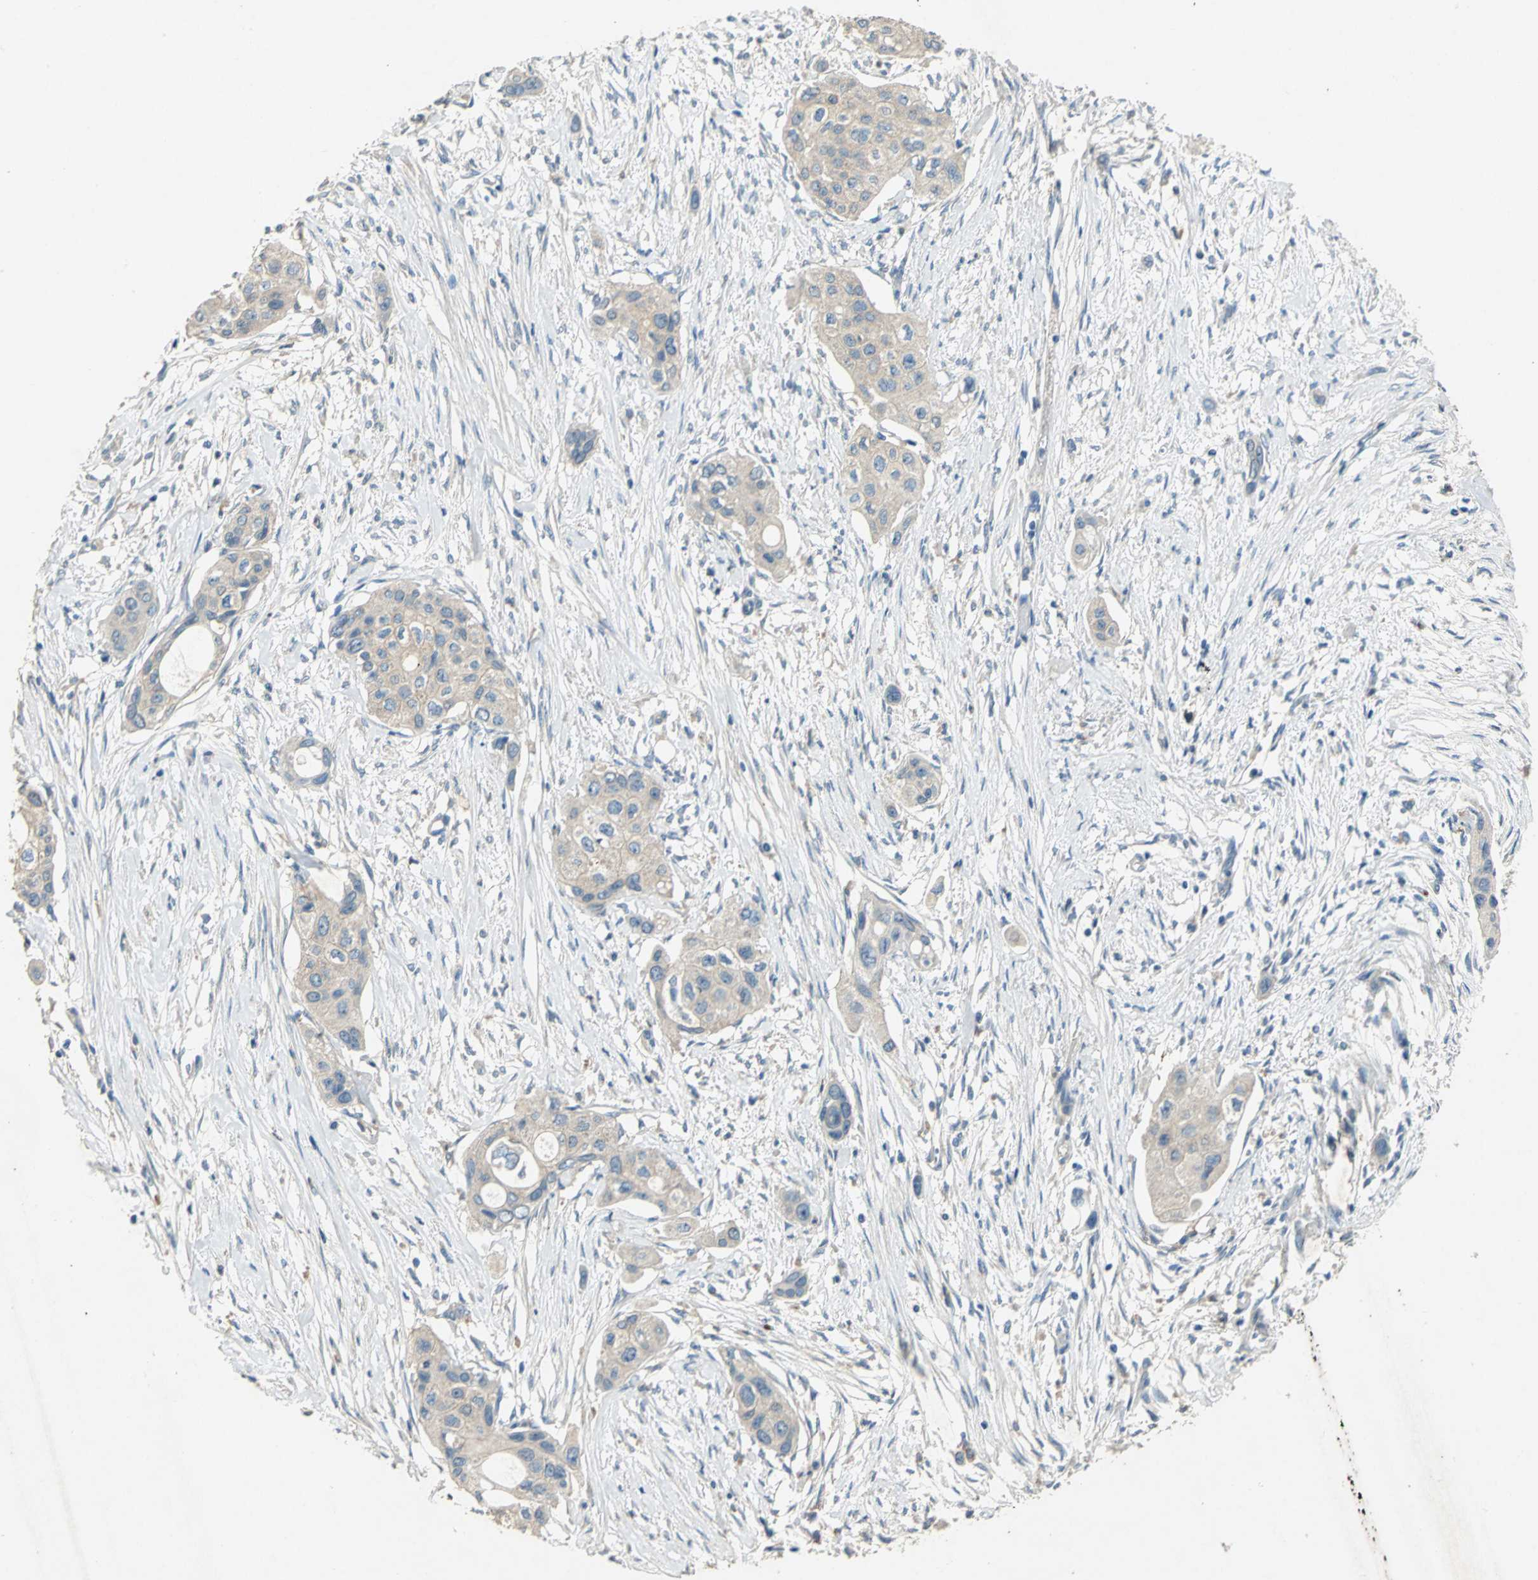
{"staining": {"intensity": "weak", "quantity": ">75%", "location": "cytoplasmic/membranous"}, "tissue": "pancreatic cancer", "cell_type": "Tumor cells", "image_type": "cancer", "snomed": [{"axis": "morphology", "description": "Adenocarcinoma, NOS"}, {"axis": "topography", "description": "Pancreas"}], "caption": "There is low levels of weak cytoplasmic/membranous staining in tumor cells of pancreatic cancer, as demonstrated by immunohistochemical staining (brown color).", "gene": "ADAMTS5", "patient": {"sex": "female", "age": 60}}